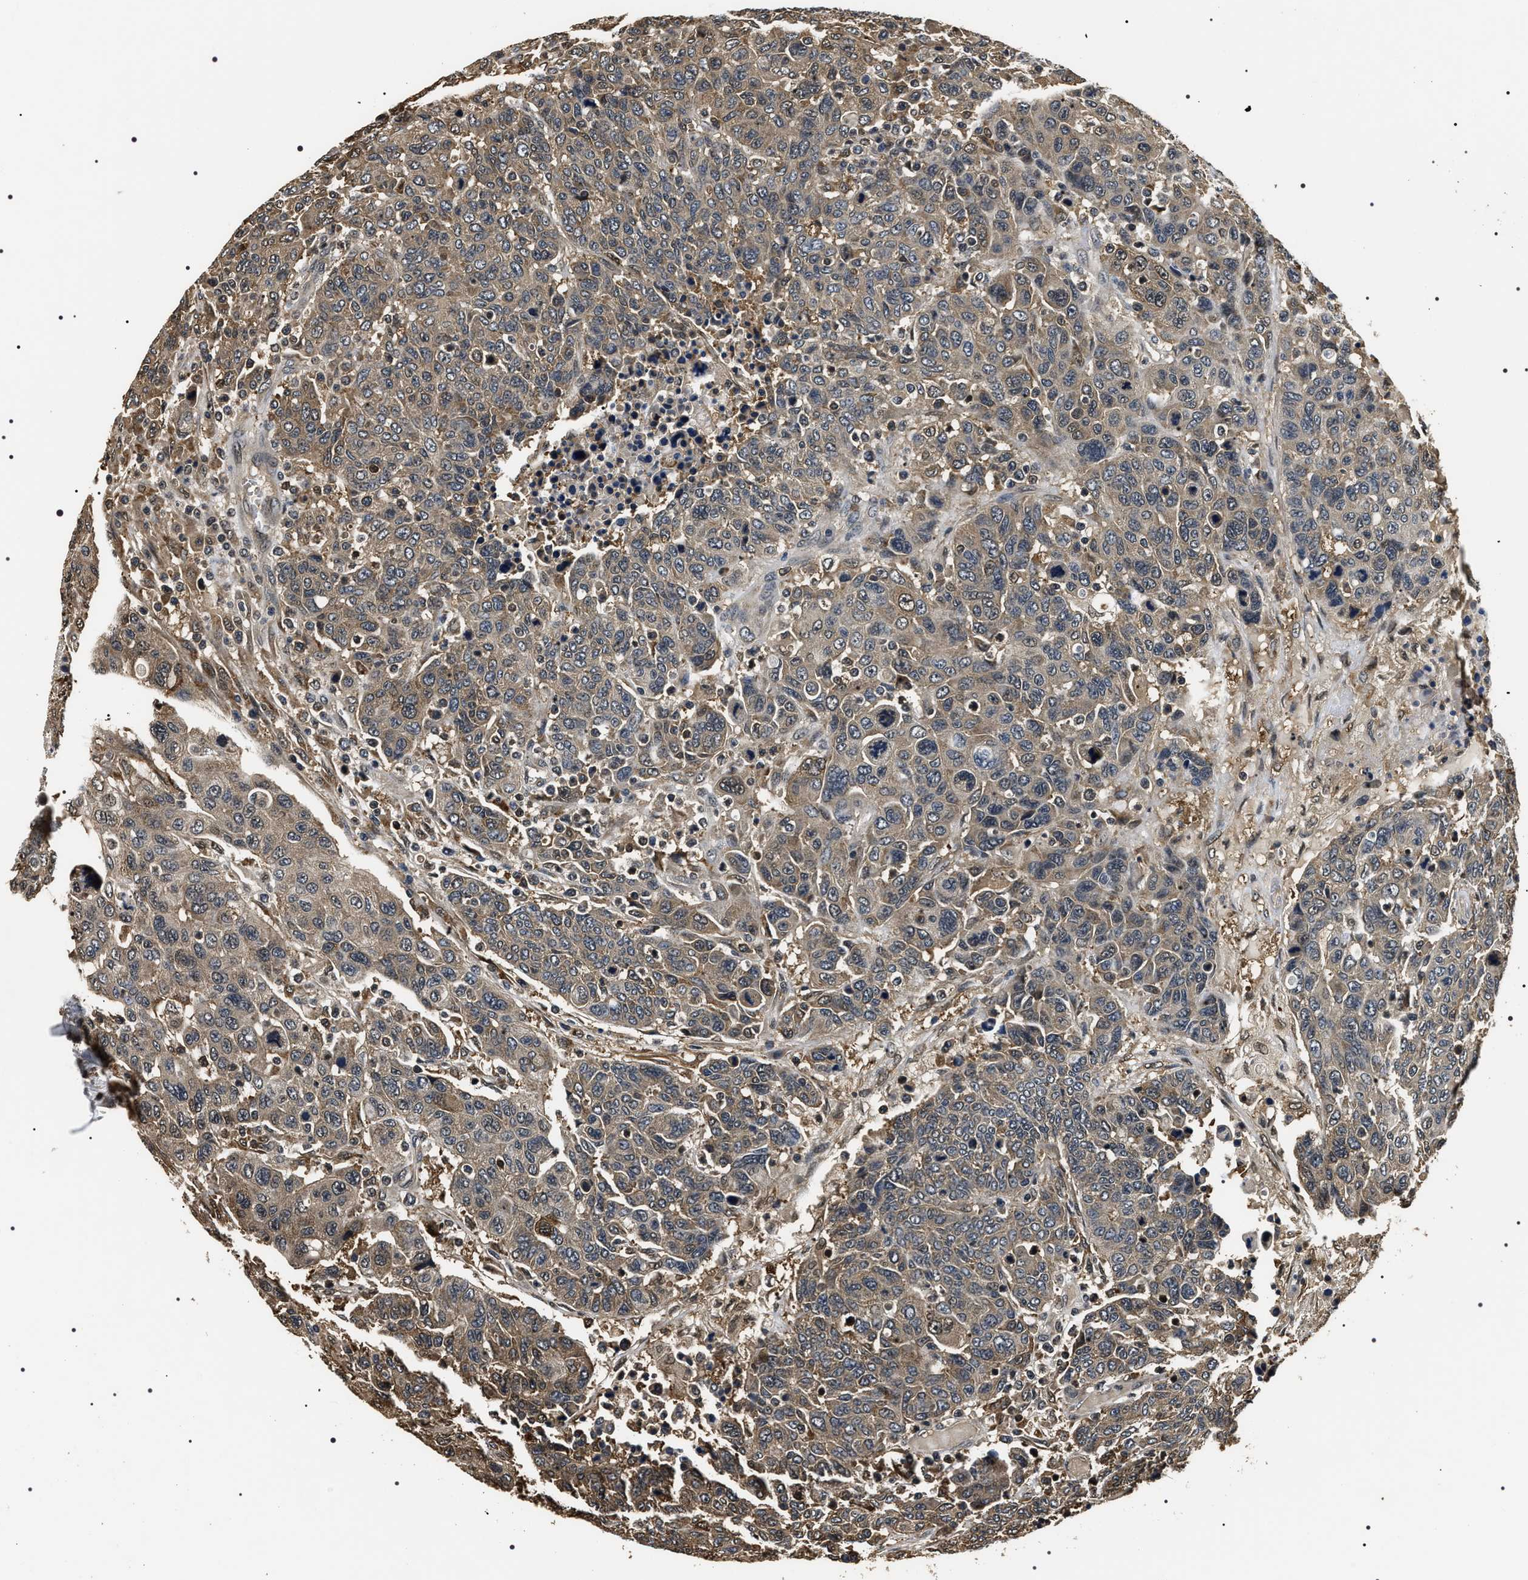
{"staining": {"intensity": "weak", "quantity": ">75%", "location": "cytoplasmic/membranous"}, "tissue": "breast cancer", "cell_type": "Tumor cells", "image_type": "cancer", "snomed": [{"axis": "morphology", "description": "Duct carcinoma"}, {"axis": "topography", "description": "Breast"}], "caption": "A histopathology image showing weak cytoplasmic/membranous positivity in about >75% of tumor cells in breast cancer (intraductal carcinoma), as visualized by brown immunohistochemical staining.", "gene": "ARHGAP22", "patient": {"sex": "female", "age": 37}}